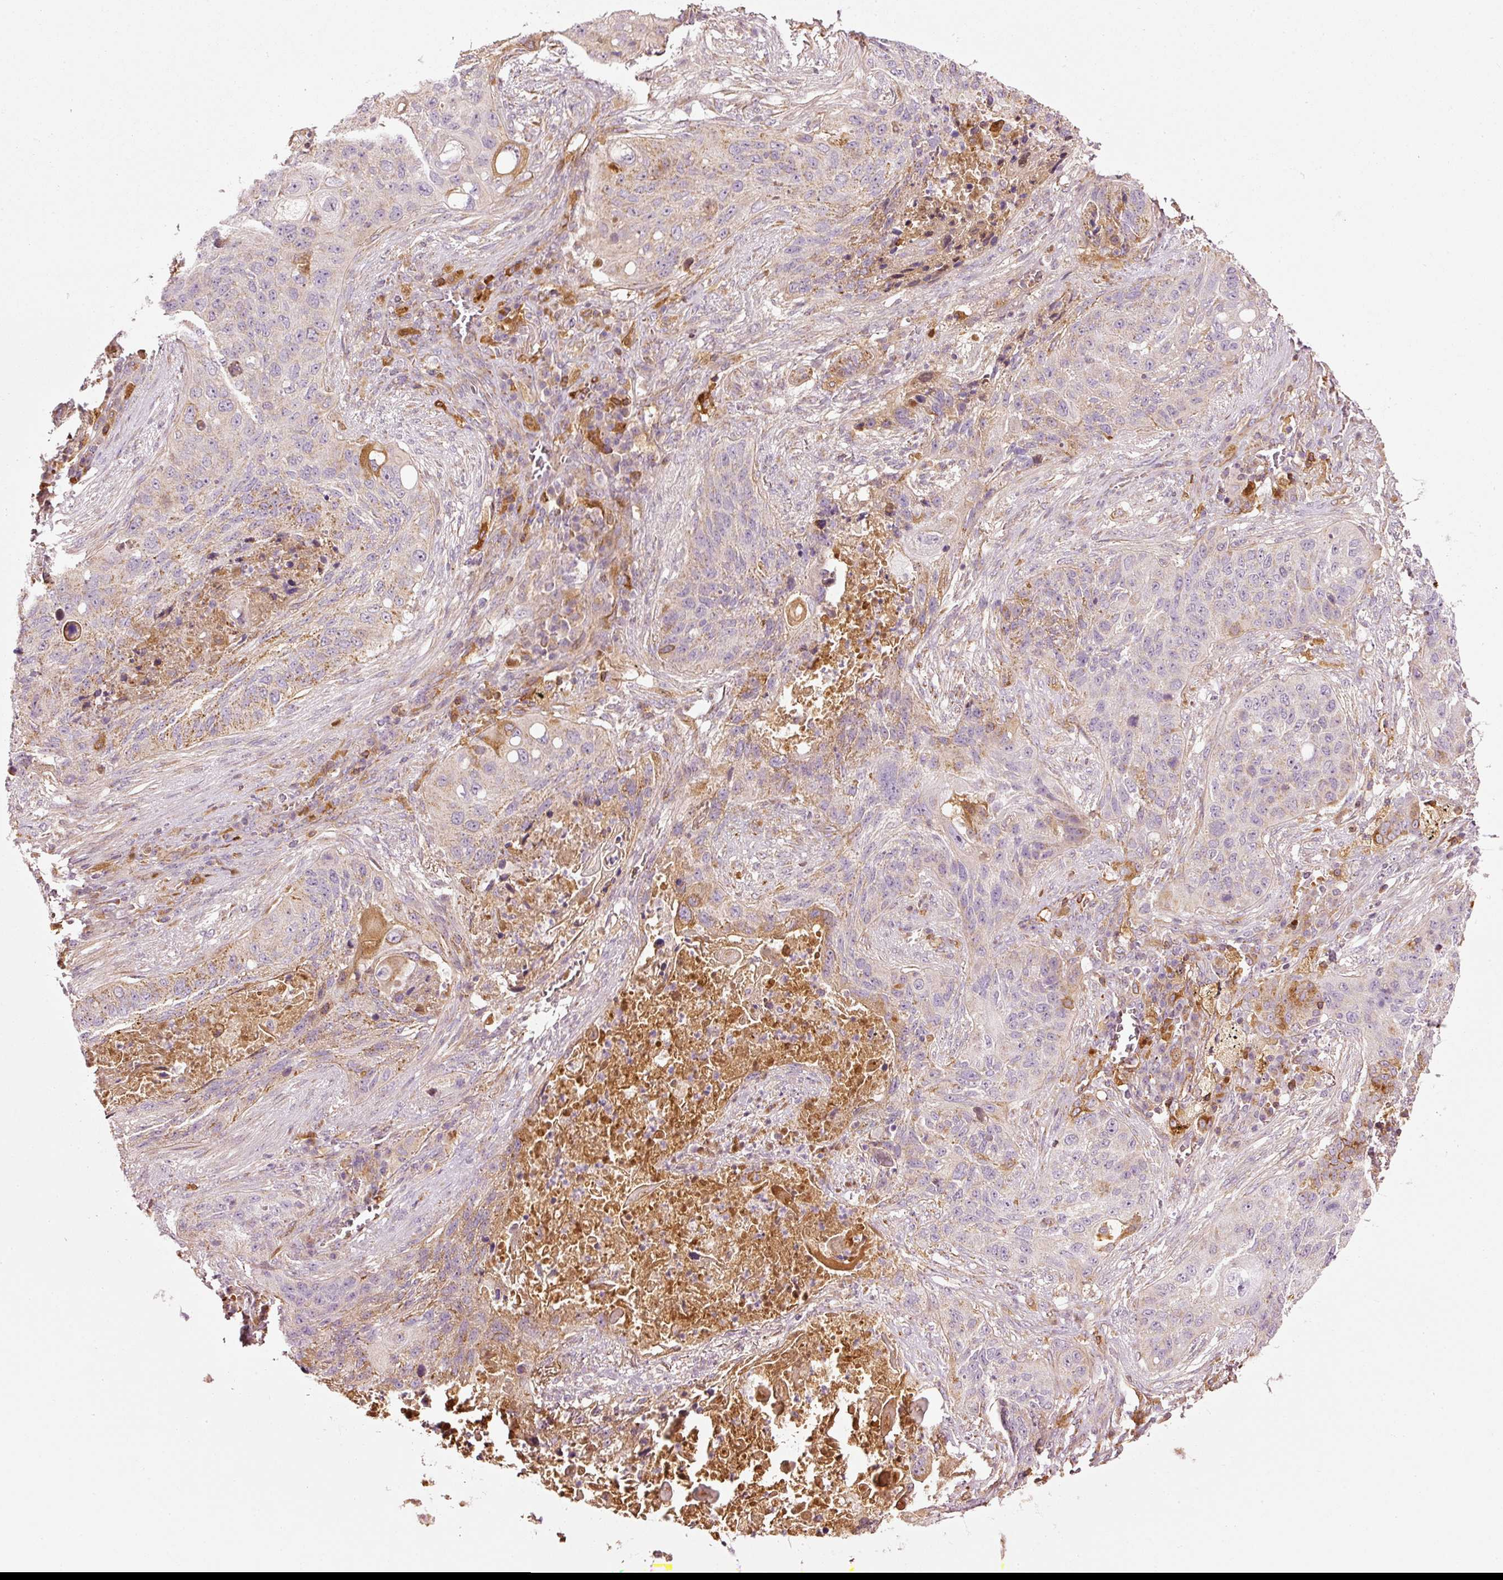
{"staining": {"intensity": "moderate", "quantity": "<25%", "location": "cytoplasmic/membranous"}, "tissue": "lung cancer", "cell_type": "Tumor cells", "image_type": "cancer", "snomed": [{"axis": "morphology", "description": "Squamous cell carcinoma, NOS"}, {"axis": "topography", "description": "Lung"}], "caption": "Immunohistochemistry (IHC) staining of lung cancer, which demonstrates low levels of moderate cytoplasmic/membranous positivity in approximately <25% of tumor cells indicating moderate cytoplasmic/membranous protein positivity. The staining was performed using DAB (brown) for protein detection and nuclei were counterstained in hematoxylin (blue).", "gene": "SERPING1", "patient": {"sex": "female", "age": 63}}